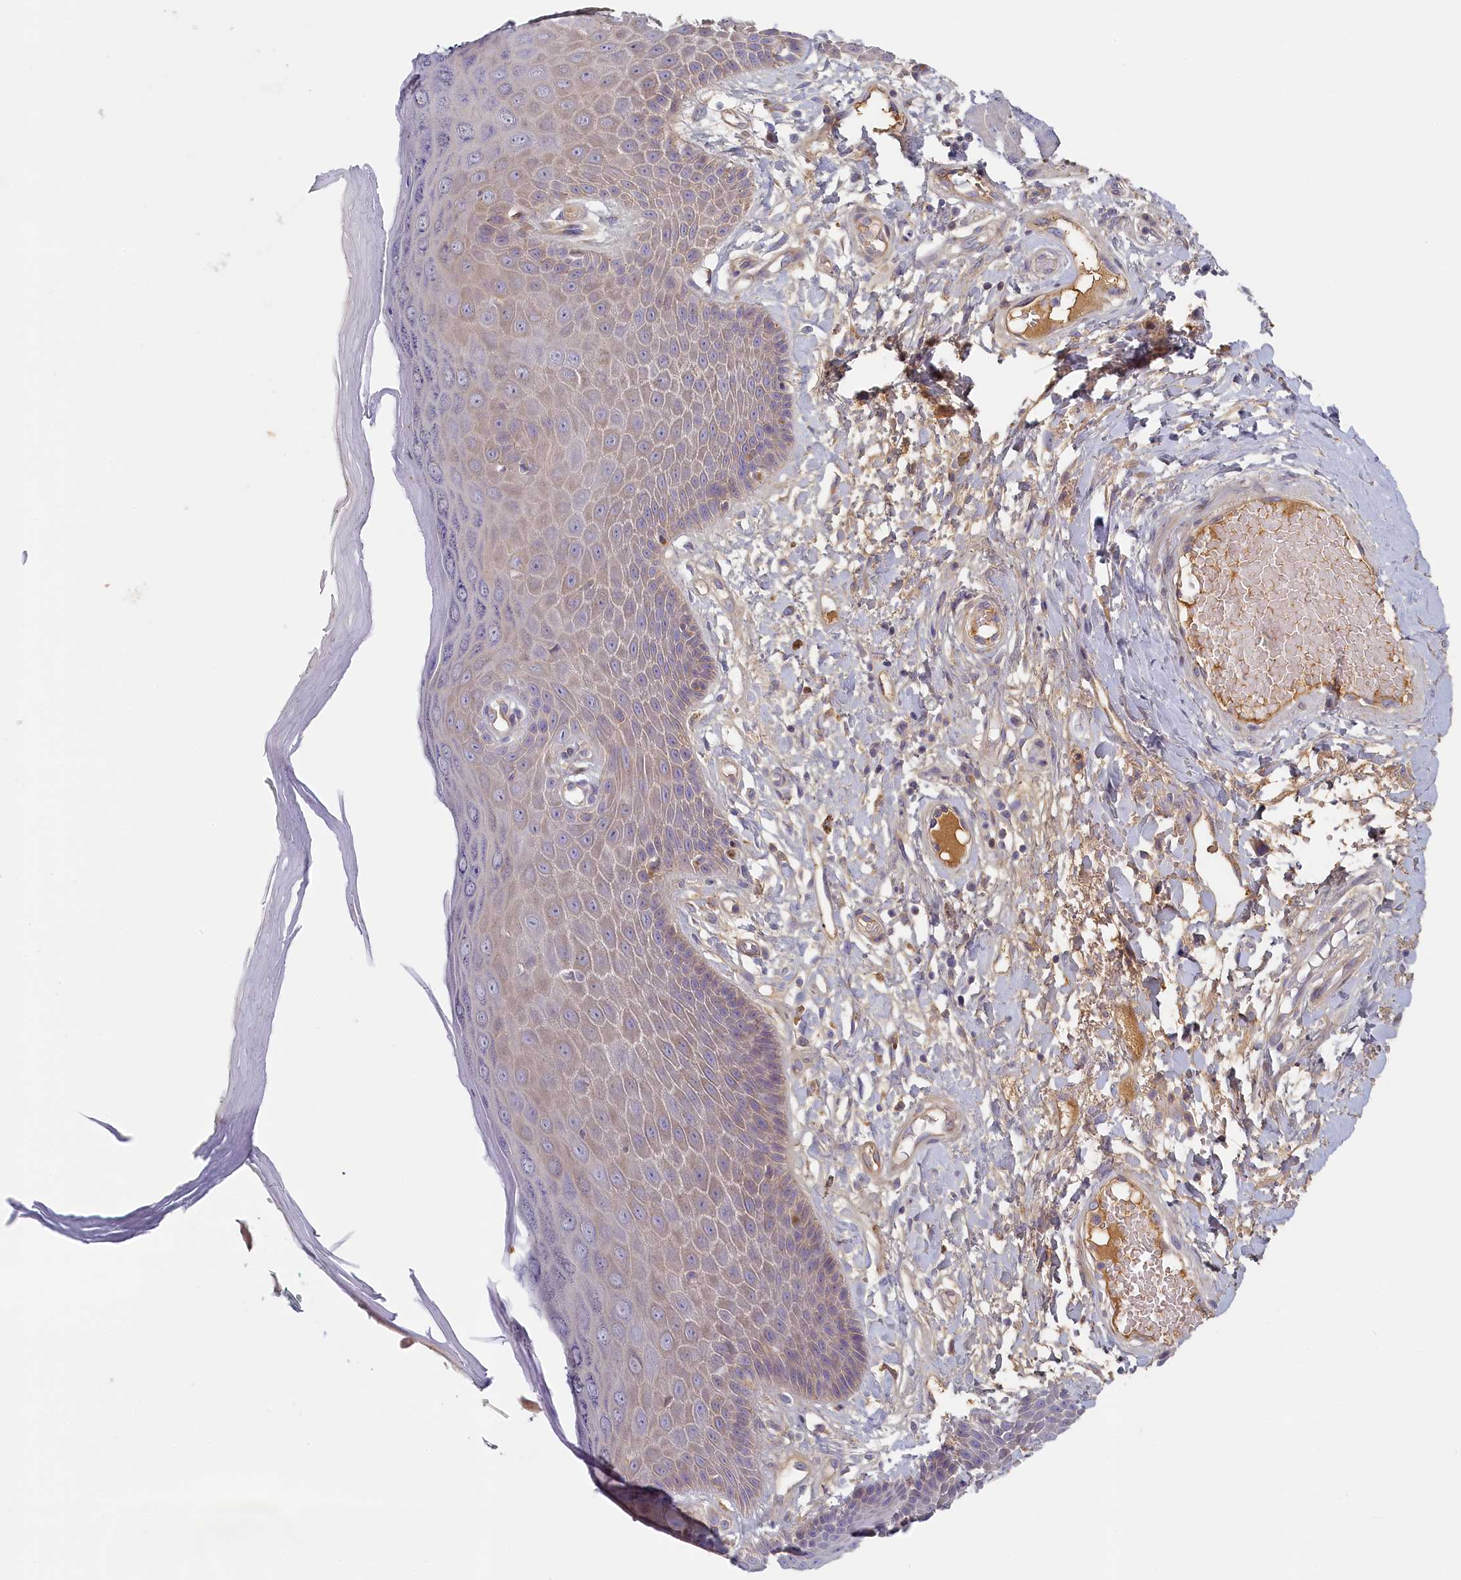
{"staining": {"intensity": "weak", "quantity": "25%-75%", "location": "cytoplasmic/membranous"}, "tissue": "skin", "cell_type": "Epidermal cells", "image_type": "normal", "snomed": [{"axis": "morphology", "description": "Normal tissue, NOS"}, {"axis": "topography", "description": "Anal"}], "caption": "Immunohistochemical staining of normal skin demonstrates weak cytoplasmic/membranous protein expression in approximately 25%-75% of epidermal cells. (IHC, brightfield microscopy, high magnification).", "gene": "STX16", "patient": {"sex": "male", "age": 78}}